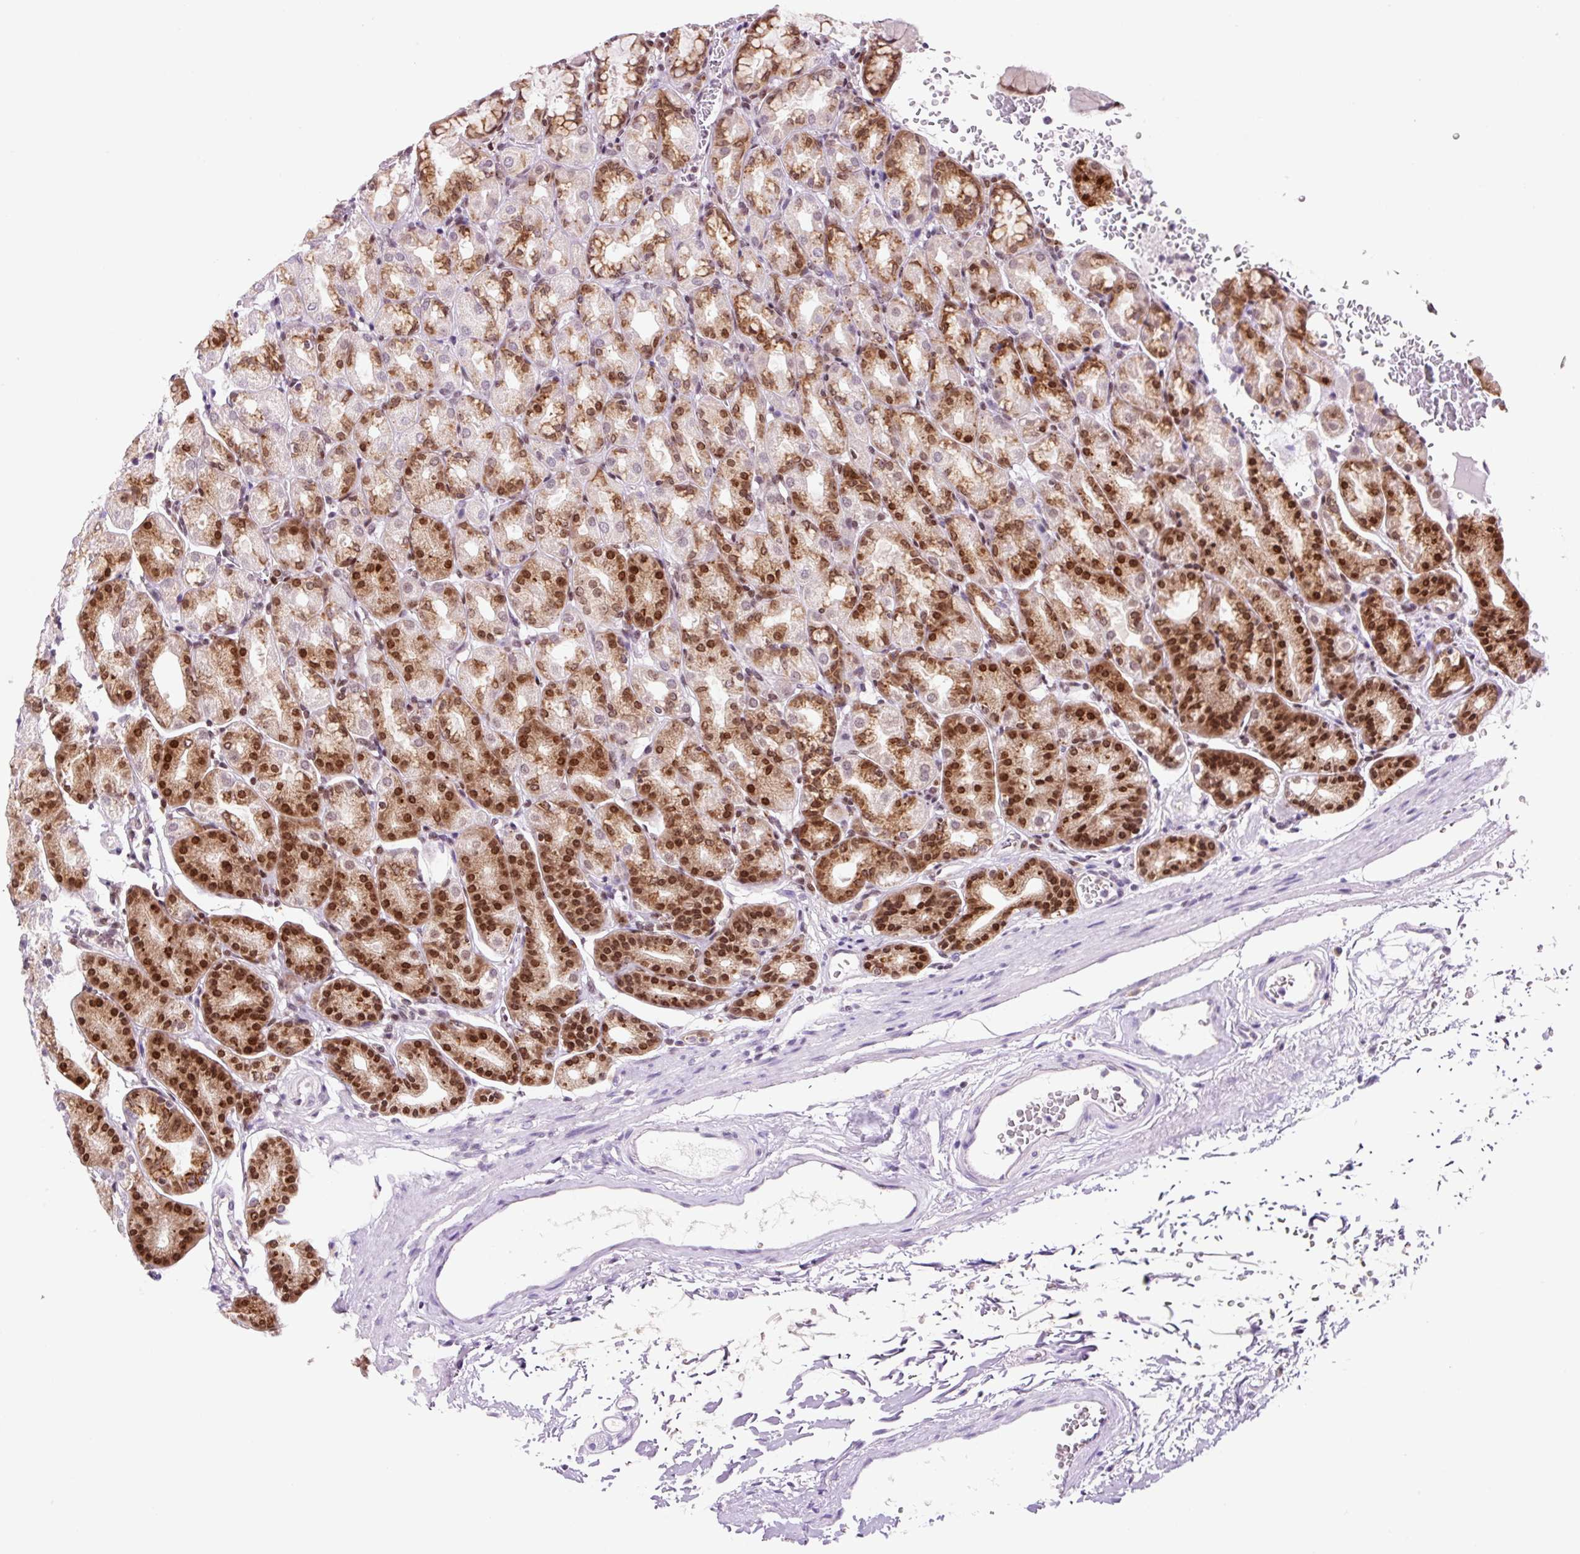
{"staining": {"intensity": "strong", "quantity": "25%-75%", "location": "cytoplasmic/membranous,nuclear"}, "tissue": "stomach", "cell_type": "Glandular cells", "image_type": "normal", "snomed": [{"axis": "morphology", "description": "Normal tissue, NOS"}, {"axis": "topography", "description": "Stomach, upper"}], "caption": "Stomach stained with DAB IHC reveals high levels of strong cytoplasmic/membranous,nuclear positivity in approximately 25%-75% of glandular cells. (DAB IHC, brown staining for protein, blue staining for nuclei).", "gene": "RPL41", "patient": {"sex": "female", "age": 81}}